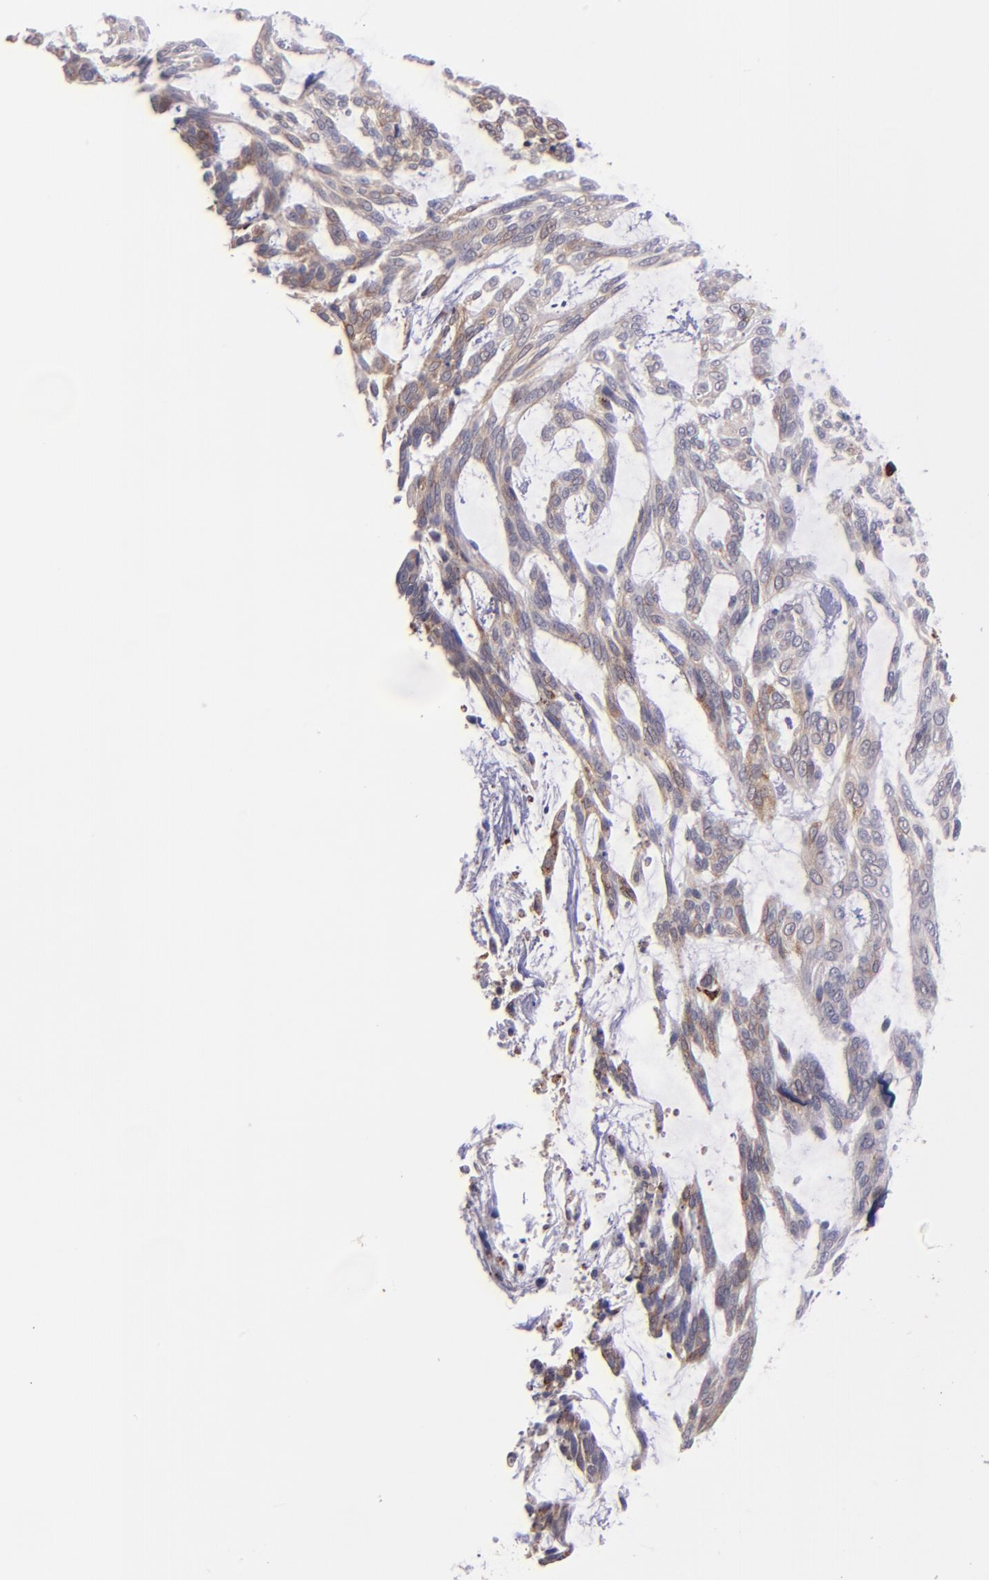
{"staining": {"intensity": "weak", "quantity": ">75%", "location": "cytoplasmic/membranous"}, "tissue": "skin cancer", "cell_type": "Tumor cells", "image_type": "cancer", "snomed": [{"axis": "morphology", "description": "Normal tissue, NOS"}, {"axis": "morphology", "description": "Basal cell carcinoma"}, {"axis": "topography", "description": "Skin"}], "caption": "Immunohistochemistry (IHC) histopathology image of human basal cell carcinoma (skin) stained for a protein (brown), which shows low levels of weak cytoplasmic/membranous positivity in about >75% of tumor cells.", "gene": "PTGS1", "patient": {"sex": "female", "age": 71}}